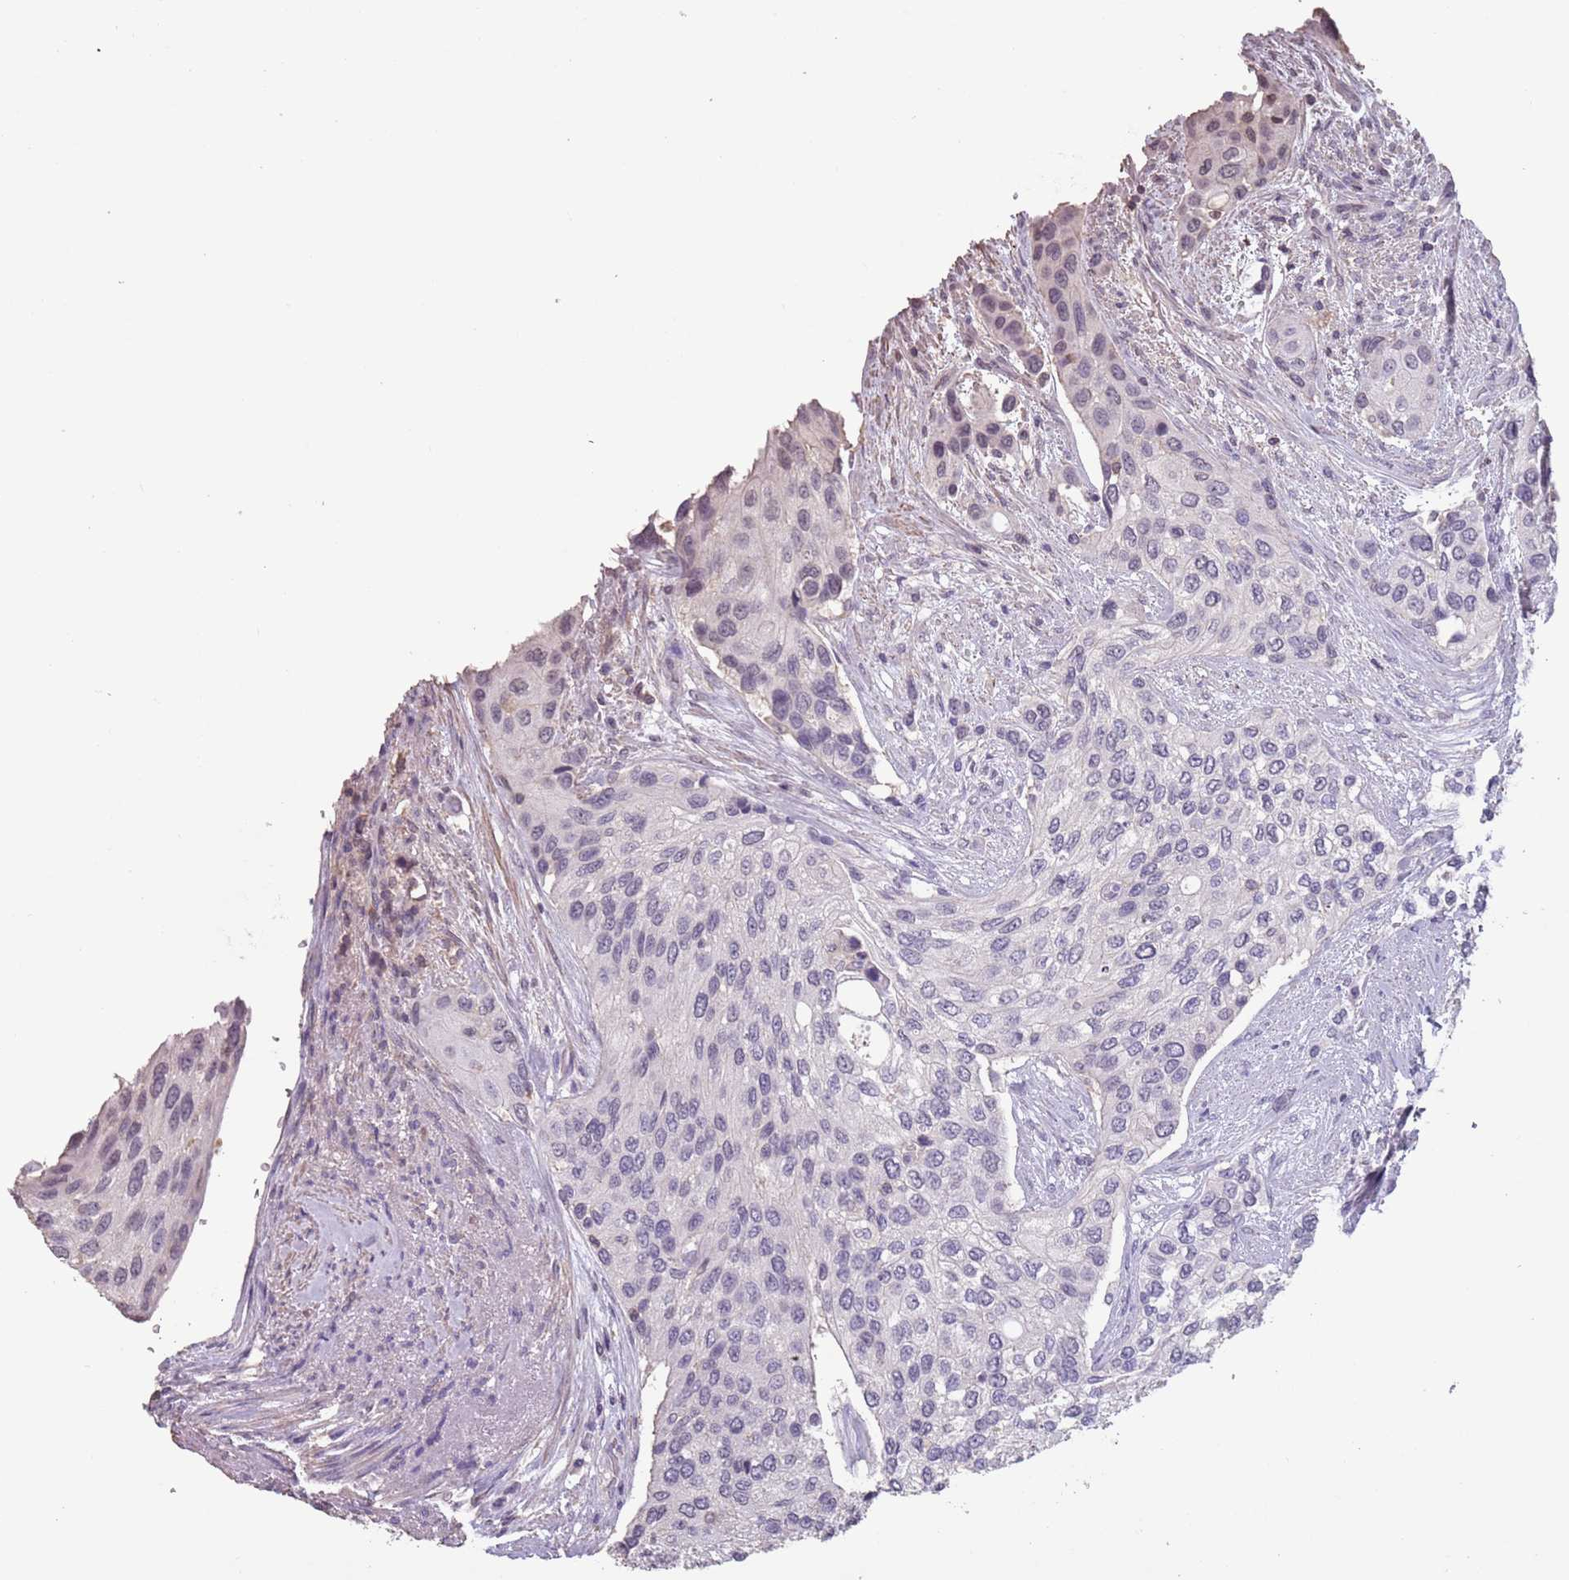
{"staining": {"intensity": "negative", "quantity": "none", "location": "none"}, "tissue": "urothelial cancer", "cell_type": "Tumor cells", "image_type": "cancer", "snomed": [{"axis": "morphology", "description": "Normal tissue, NOS"}, {"axis": "morphology", "description": "Urothelial carcinoma, High grade"}, {"axis": "topography", "description": "Vascular tissue"}, {"axis": "topography", "description": "Urinary bladder"}], "caption": "High magnification brightfield microscopy of urothelial cancer stained with DAB (3,3'-diaminobenzidine) (brown) and counterstained with hematoxylin (blue): tumor cells show no significant expression.", "gene": "SUN5", "patient": {"sex": "female", "age": 56}}